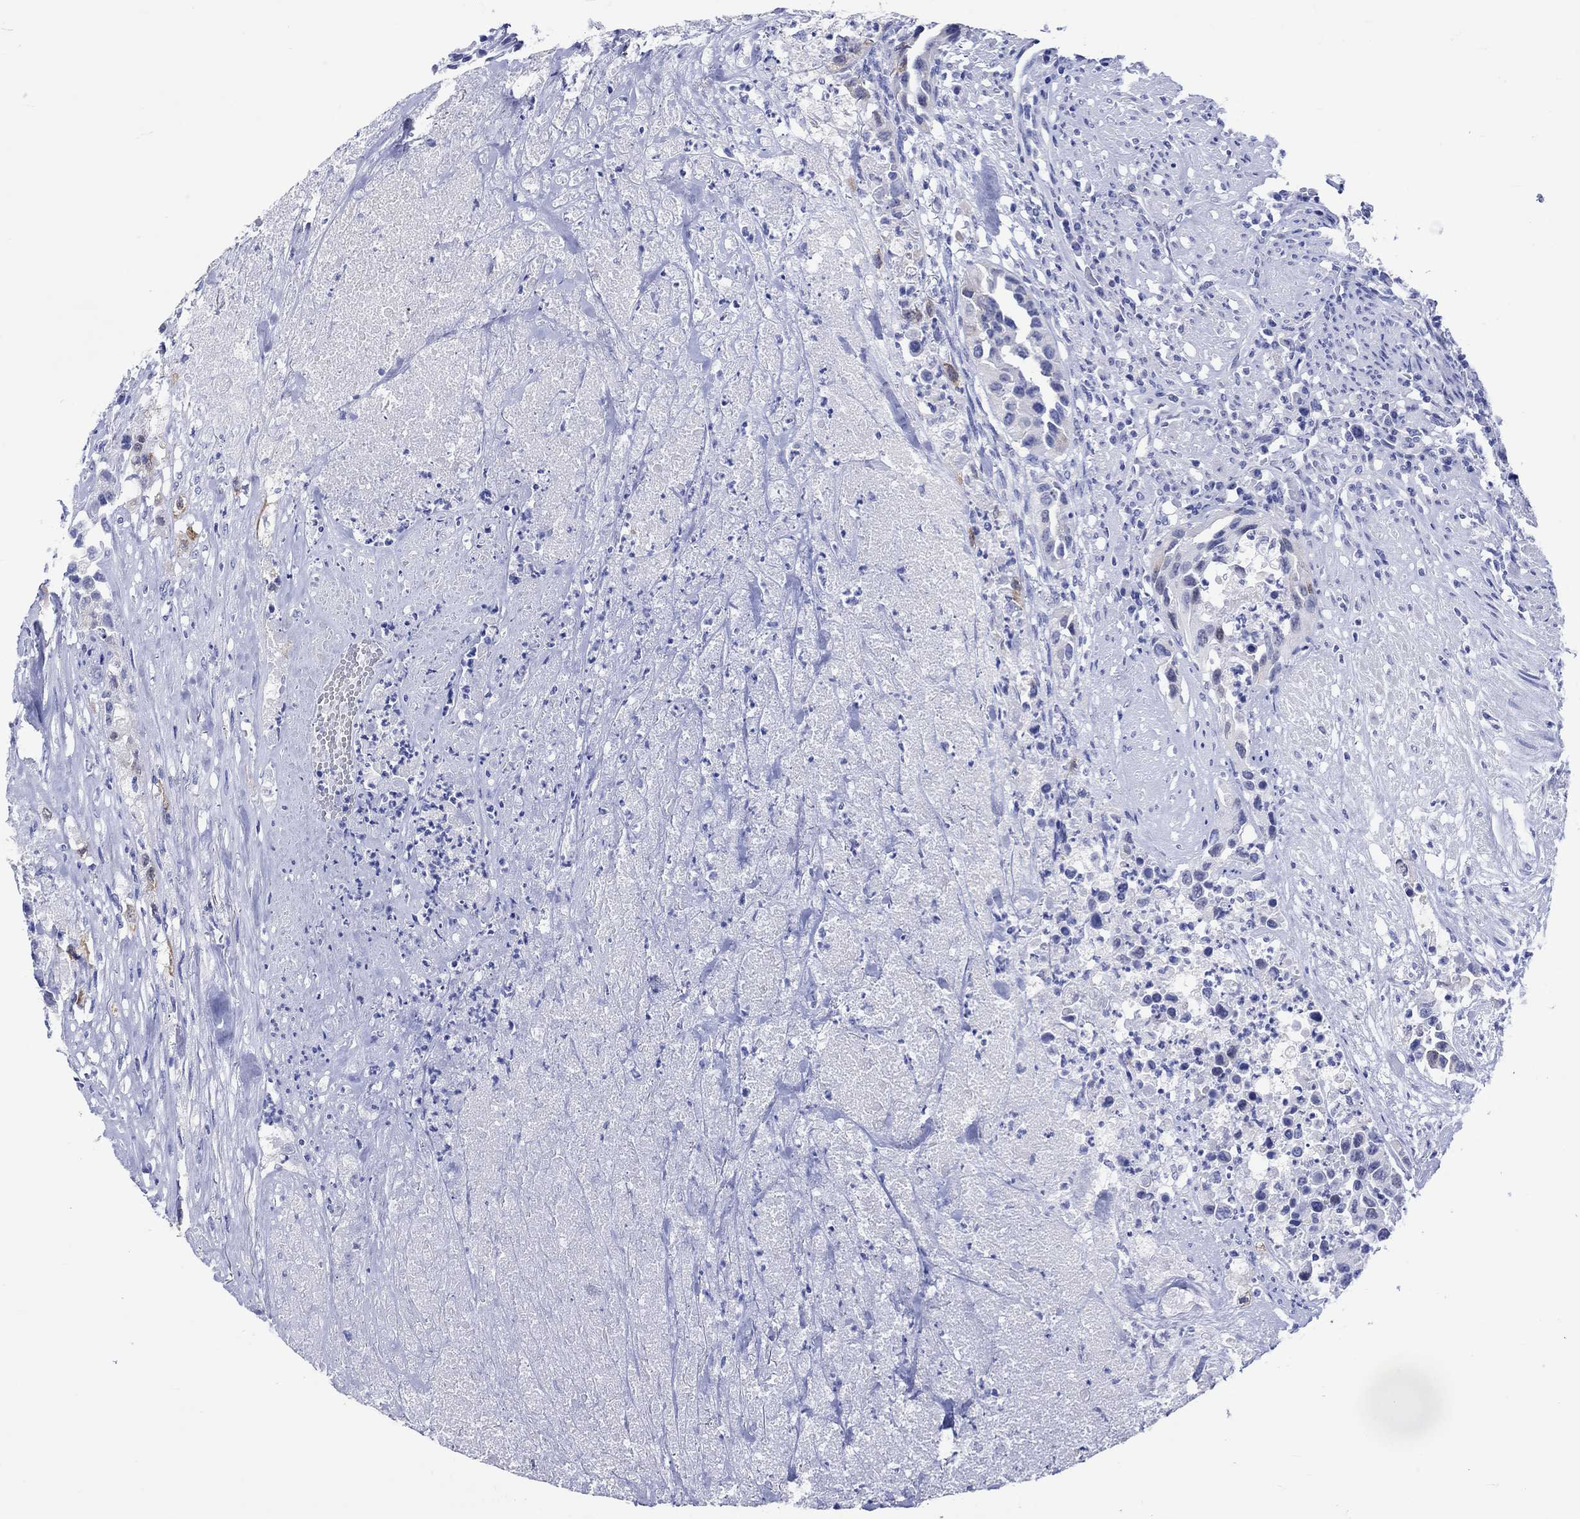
{"staining": {"intensity": "negative", "quantity": "none", "location": "none"}, "tissue": "urothelial cancer", "cell_type": "Tumor cells", "image_type": "cancer", "snomed": [{"axis": "morphology", "description": "Urothelial carcinoma, High grade"}, {"axis": "topography", "description": "Urinary bladder"}], "caption": "An immunohistochemistry (IHC) histopathology image of urothelial carcinoma (high-grade) is shown. There is no staining in tumor cells of urothelial carcinoma (high-grade). The staining was performed using DAB to visualize the protein expression in brown, while the nuclei were stained in blue with hematoxylin (Magnification: 20x).", "gene": "KLHL33", "patient": {"sex": "female", "age": 73}}